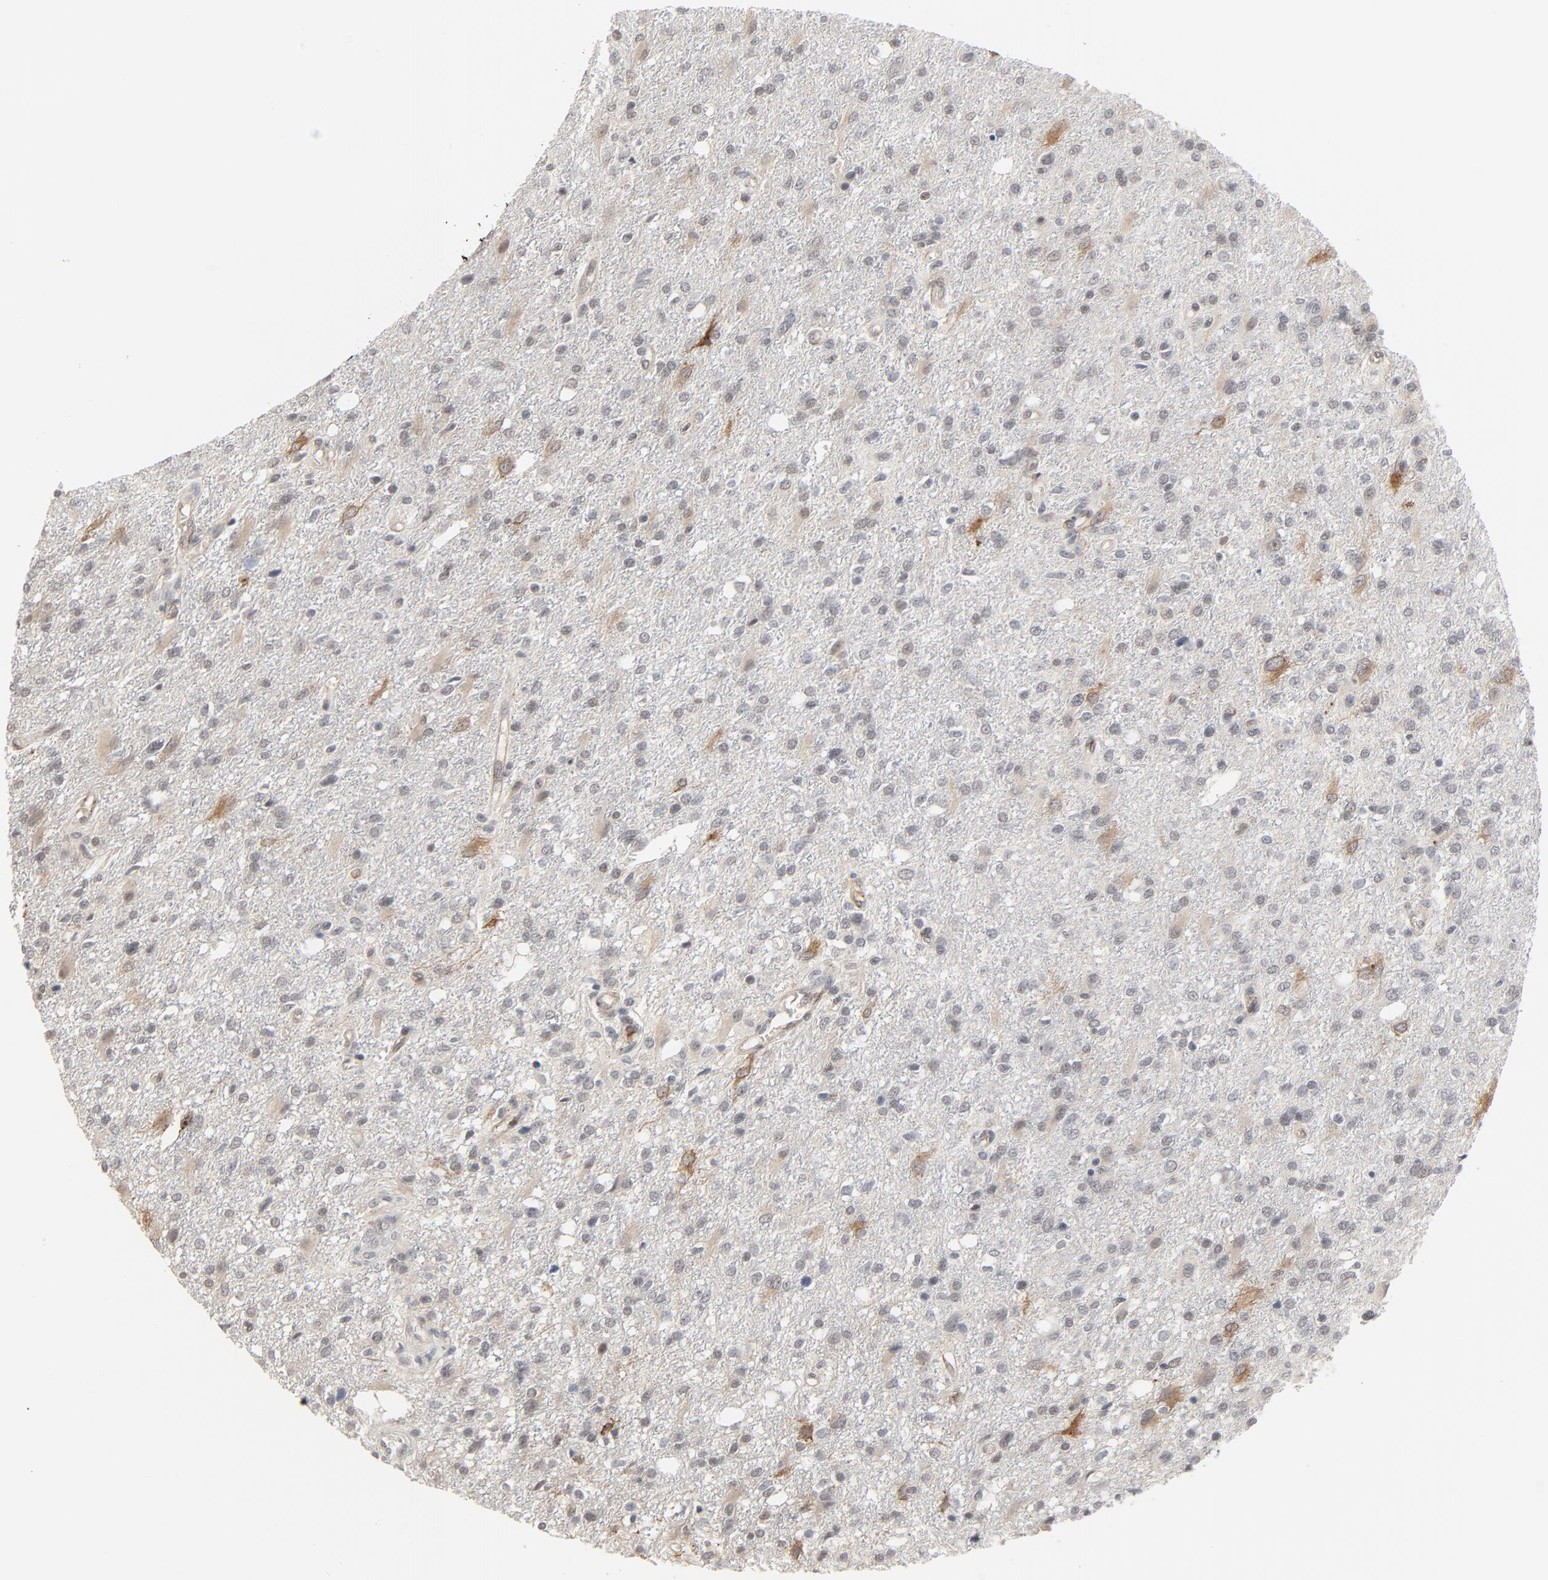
{"staining": {"intensity": "negative", "quantity": "none", "location": "none"}, "tissue": "glioma", "cell_type": "Tumor cells", "image_type": "cancer", "snomed": [{"axis": "morphology", "description": "Glioma, malignant, High grade"}, {"axis": "topography", "description": "Cerebral cortex"}], "caption": "High-grade glioma (malignant) was stained to show a protein in brown. There is no significant expression in tumor cells. (DAB (3,3'-diaminobenzidine) immunohistochemistry, high magnification).", "gene": "ITPR3", "patient": {"sex": "male", "age": 76}}